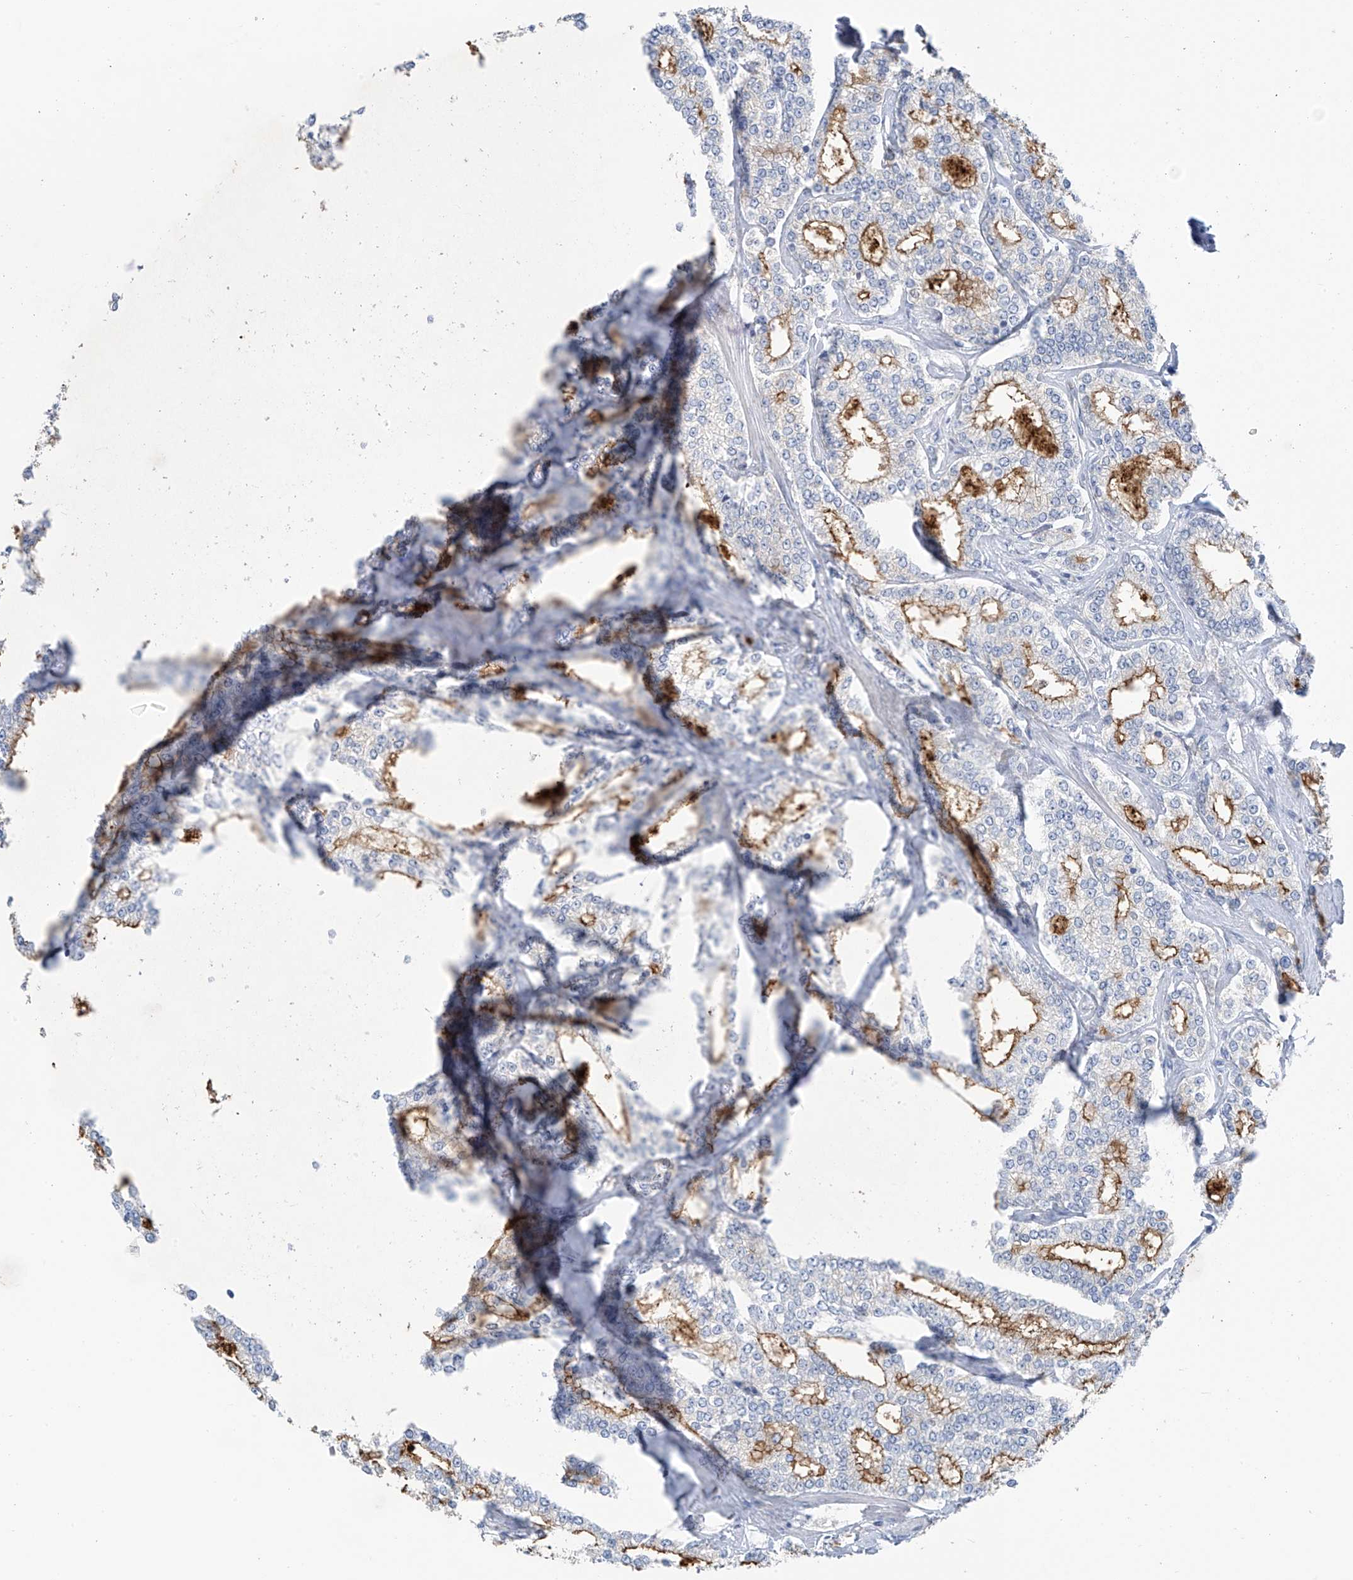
{"staining": {"intensity": "moderate", "quantity": "25%-75%", "location": "cytoplasmic/membranous"}, "tissue": "prostate cancer", "cell_type": "Tumor cells", "image_type": "cancer", "snomed": [{"axis": "morphology", "description": "Normal tissue, NOS"}, {"axis": "morphology", "description": "Adenocarcinoma, High grade"}, {"axis": "topography", "description": "Prostate"}], "caption": "An image of human prostate cancer (high-grade adenocarcinoma) stained for a protein shows moderate cytoplasmic/membranous brown staining in tumor cells.", "gene": "ZNF793", "patient": {"sex": "male", "age": 83}}